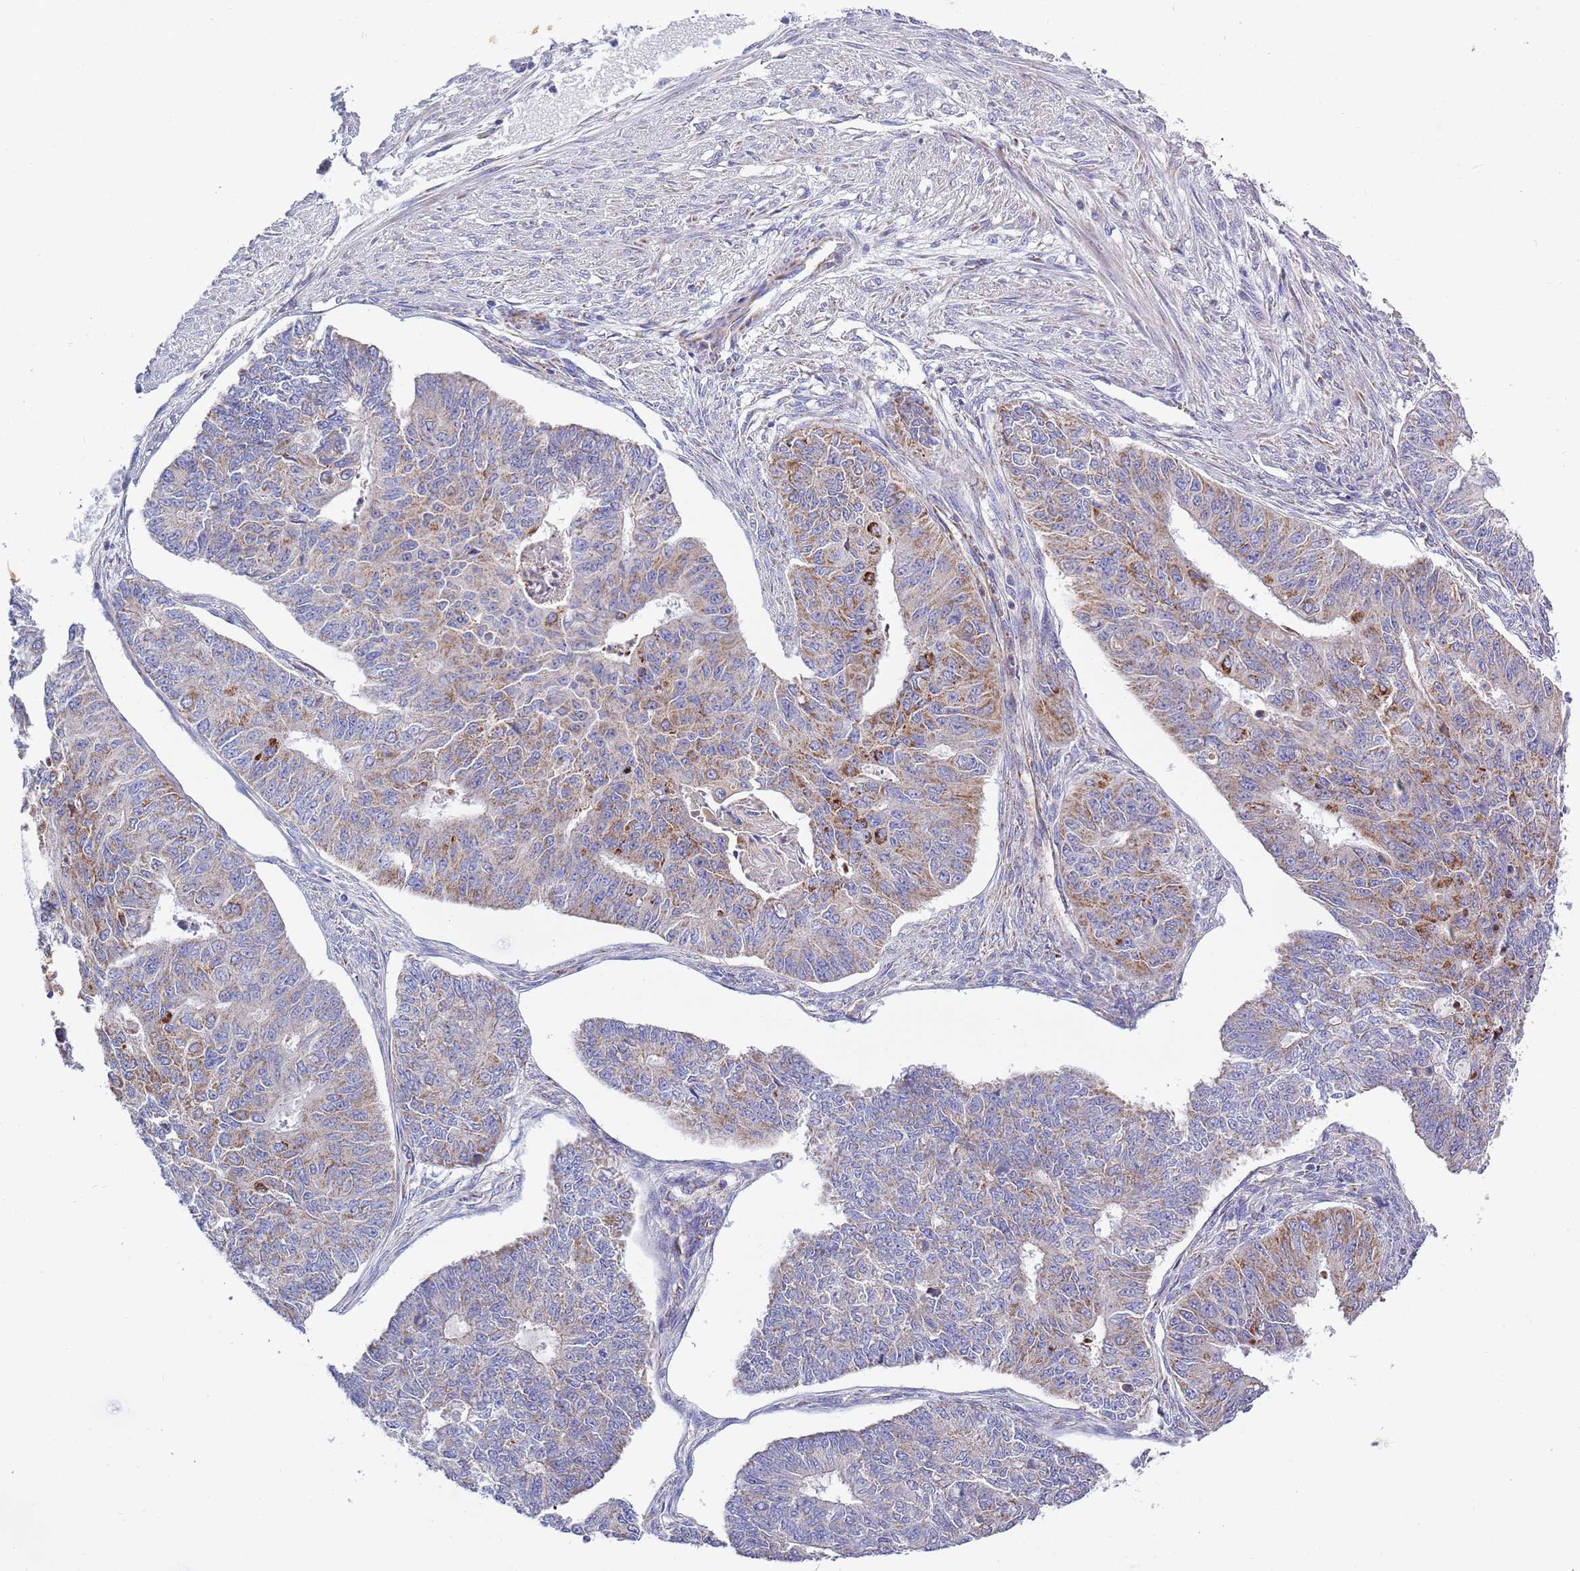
{"staining": {"intensity": "moderate", "quantity": "<25%", "location": "cytoplasmic/membranous"}, "tissue": "endometrial cancer", "cell_type": "Tumor cells", "image_type": "cancer", "snomed": [{"axis": "morphology", "description": "Adenocarcinoma, NOS"}, {"axis": "topography", "description": "Endometrium"}], "caption": "Immunohistochemical staining of adenocarcinoma (endometrial) demonstrates moderate cytoplasmic/membranous protein expression in about <25% of tumor cells. Ihc stains the protein of interest in brown and the nuclei are stained blue.", "gene": "EMC8", "patient": {"sex": "female", "age": 32}}